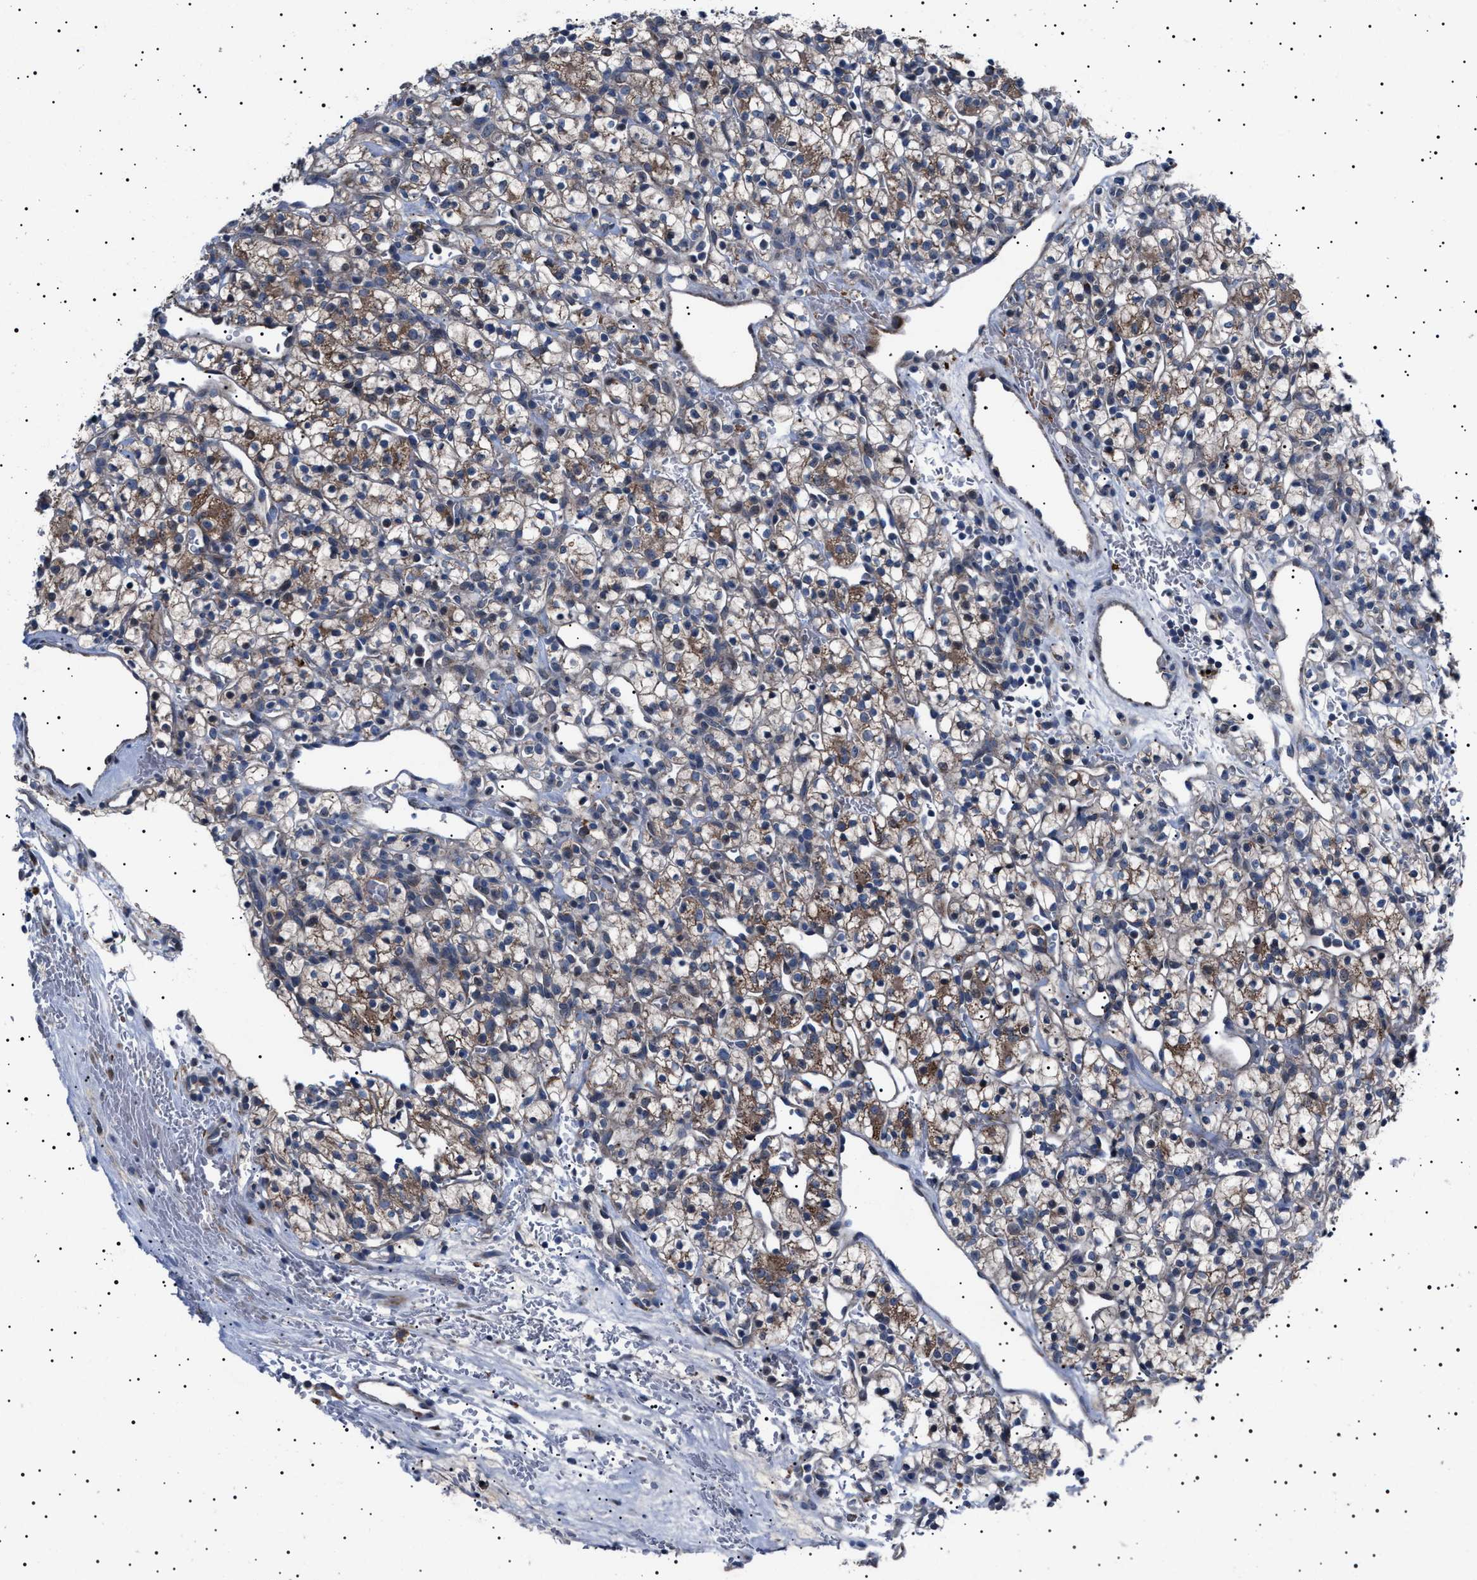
{"staining": {"intensity": "moderate", "quantity": ">75%", "location": "cytoplasmic/membranous"}, "tissue": "renal cancer", "cell_type": "Tumor cells", "image_type": "cancer", "snomed": [{"axis": "morphology", "description": "Adenocarcinoma, NOS"}, {"axis": "topography", "description": "Kidney"}], "caption": "Tumor cells reveal moderate cytoplasmic/membranous positivity in approximately >75% of cells in renal cancer.", "gene": "PTRH1", "patient": {"sex": "female", "age": 57}}